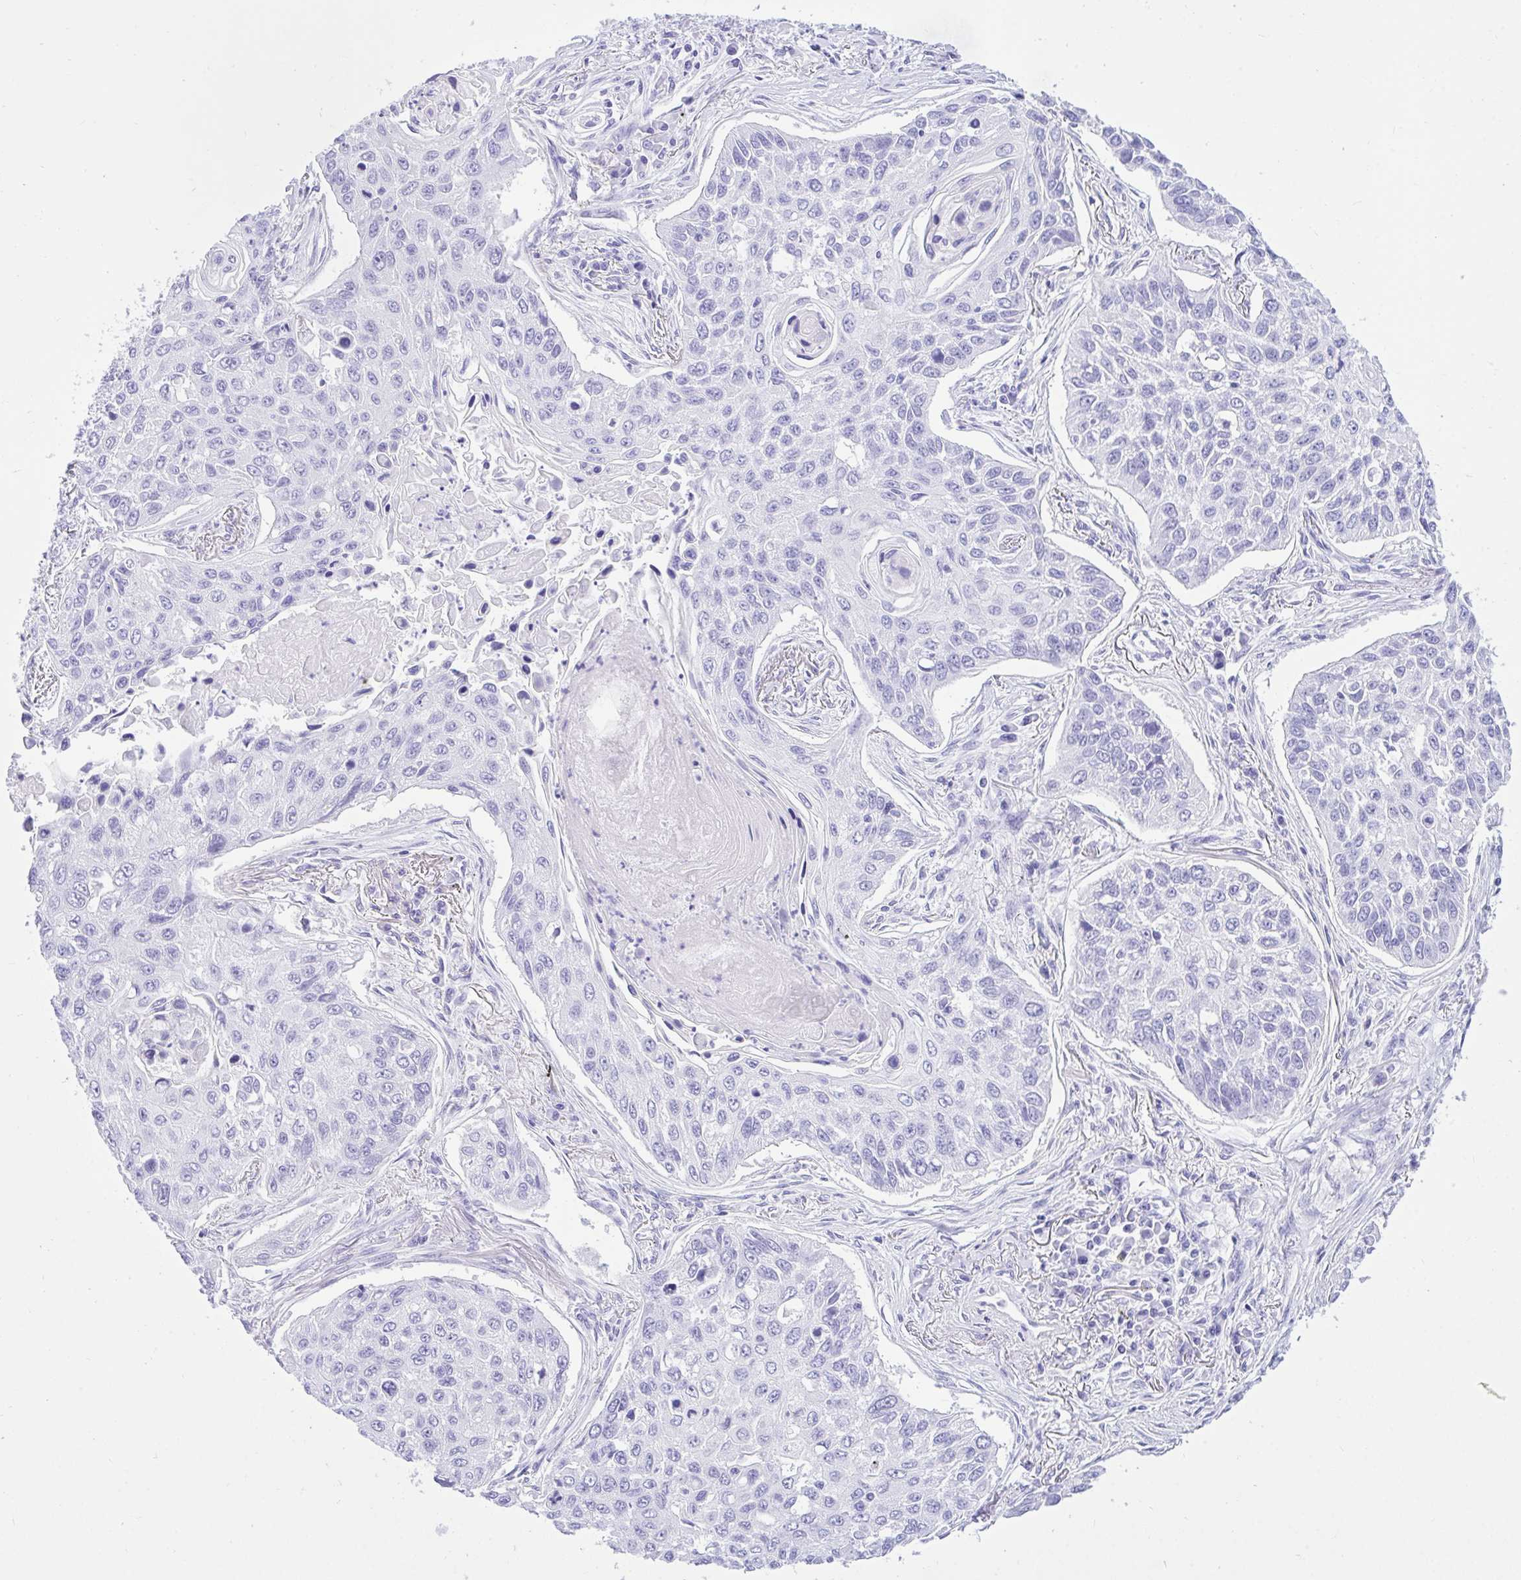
{"staining": {"intensity": "negative", "quantity": "none", "location": "none"}, "tissue": "lung cancer", "cell_type": "Tumor cells", "image_type": "cancer", "snomed": [{"axis": "morphology", "description": "Squamous cell carcinoma, NOS"}, {"axis": "topography", "description": "Lung"}], "caption": "Lung squamous cell carcinoma was stained to show a protein in brown. There is no significant staining in tumor cells.", "gene": "TLN2", "patient": {"sex": "male", "age": 75}}